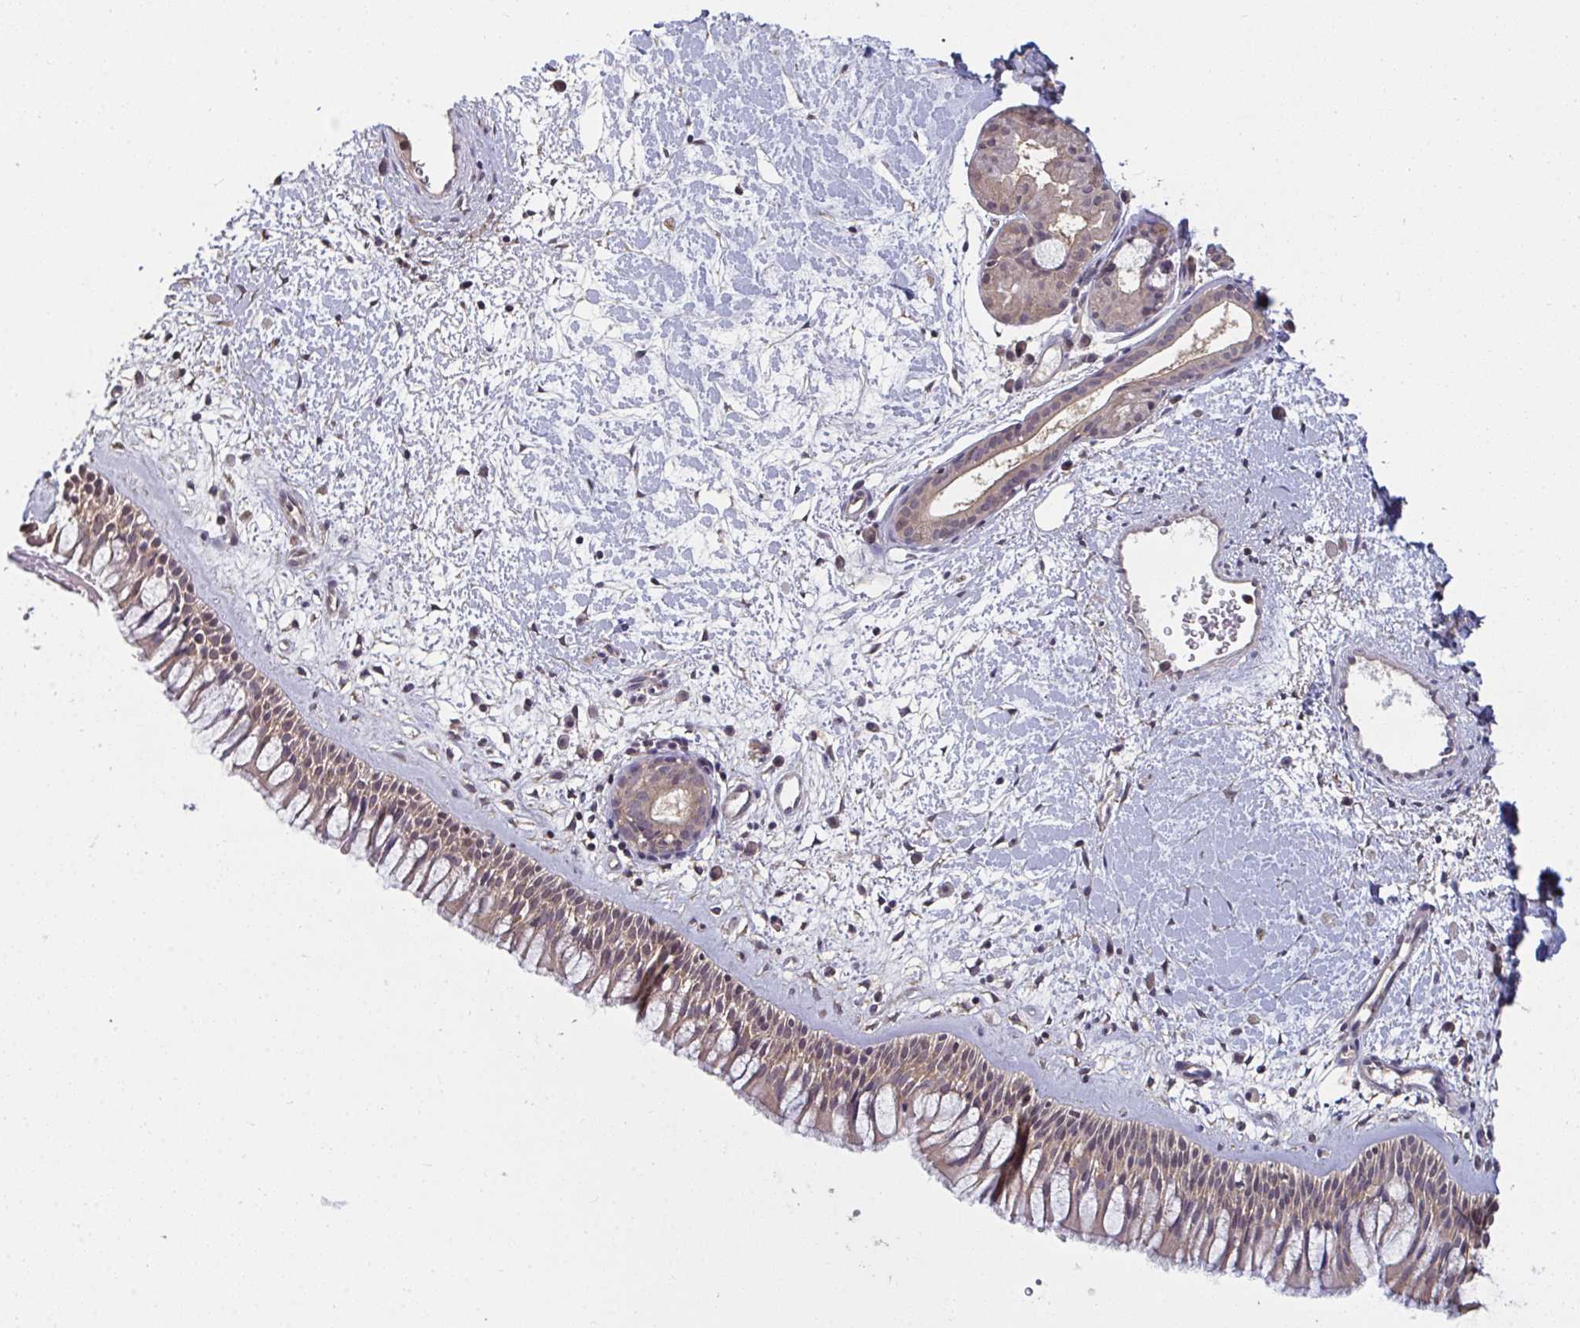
{"staining": {"intensity": "moderate", "quantity": ">75%", "location": "cytoplasmic/membranous"}, "tissue": "nasopharynx", "cell_type": "Respiratory epithelial cells", "image_type": "normal", "snomed": [{"axis": "morphology", "description": "Normal tissue, NOS"}, {"axis": "topography", "description": "Nasopharynx"}], "caption": "Brown immunohistochemical staining in unremarkable human nasopharynx reveals moderate cytoplasmic/membranous staining in about >75% of respiratory epithelial cells. The staining was performed using DAB, with brown indicating positive protein expression. Nuclei are stained blue with hematoxylin.", "gene": "TTC9C", "patient": {"sex": "male", "age": 65}}